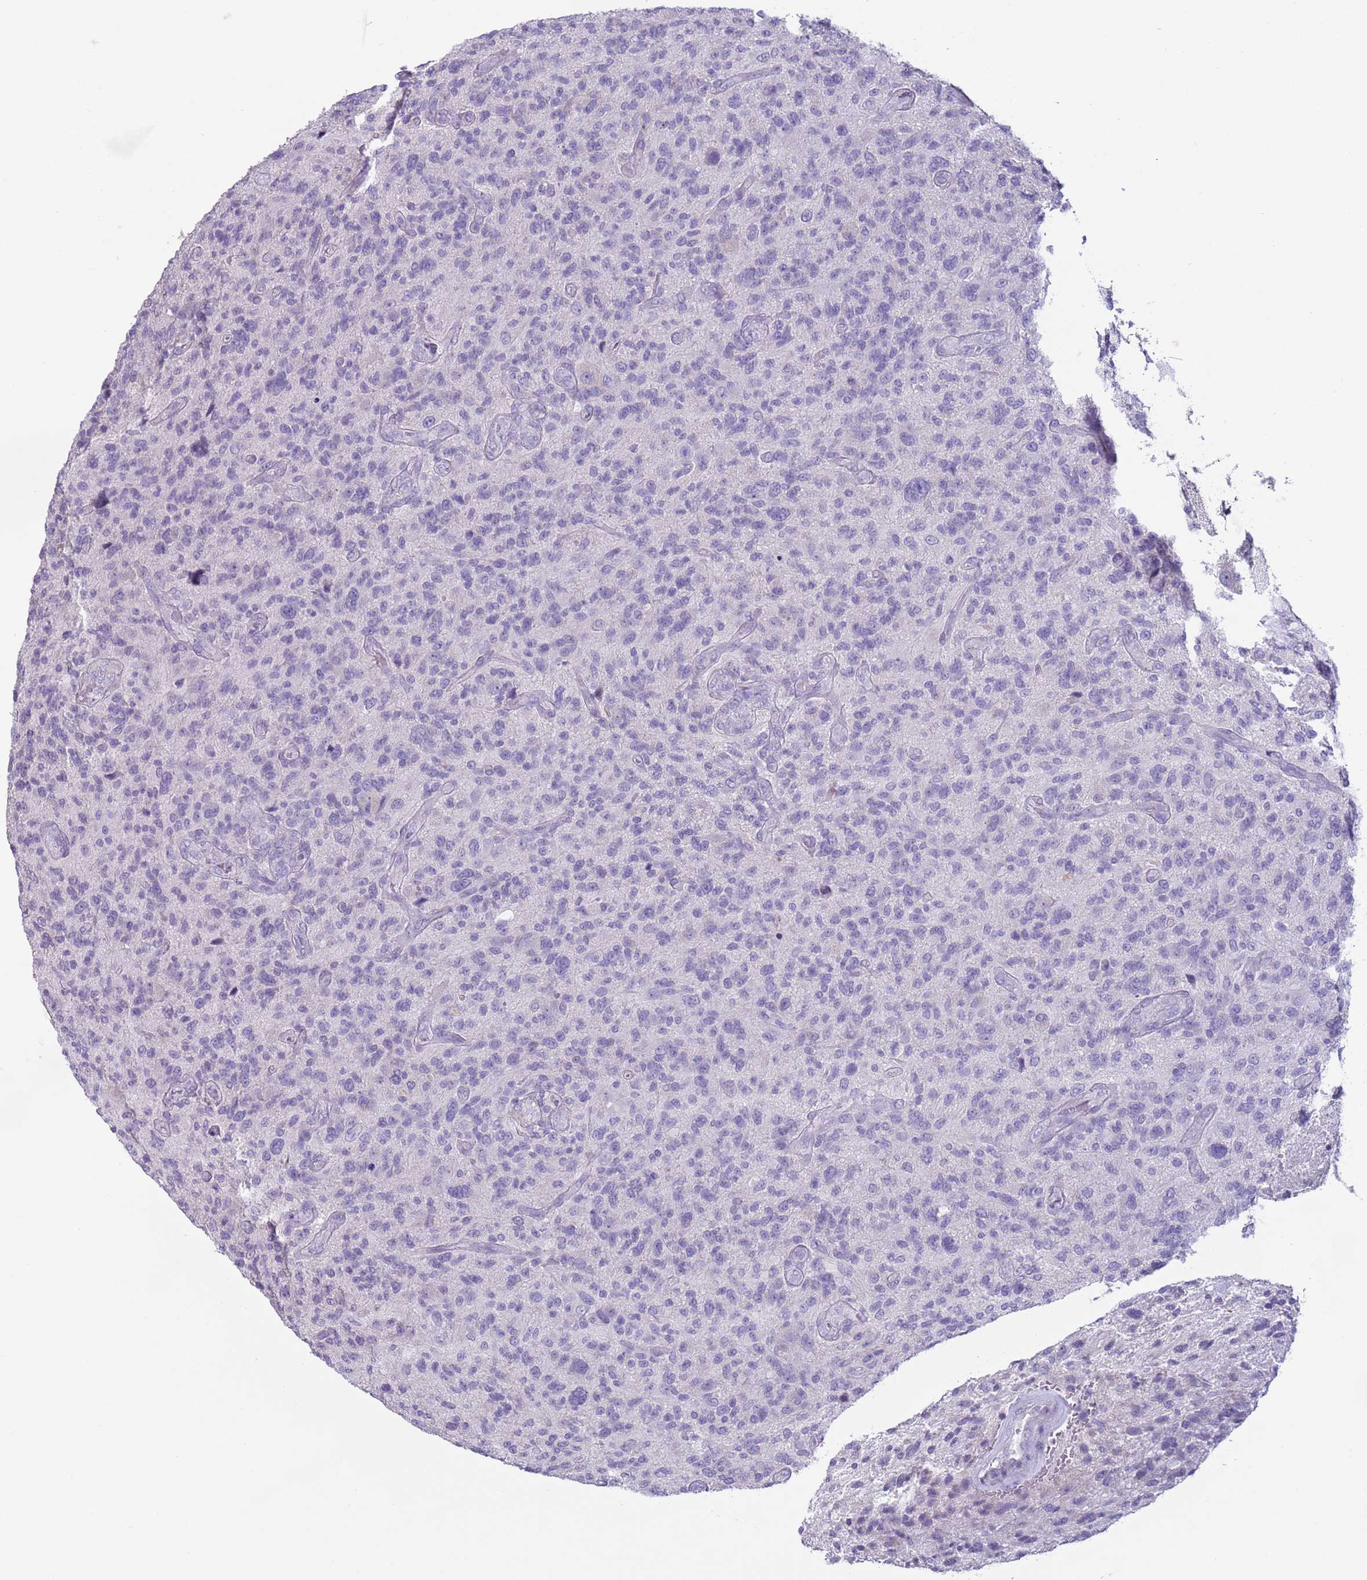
{"staining": {"intensity": "negative", "quantity": "none", "location": "none"}, "tissue": "glioma", "cell_type": "Tumor cells", "image_type": "cancer", "snomed": [{"axis": "morphology", "description": "Glioma, malignant, High grade"}, {"axis": "topography", "description": "Brain"}], "caption": "Tumor cells show no significant protein positivity in malignant glioma (high-grade).", "gene": "NPAP1", "patient": {"sex": "male", "age": 47}}